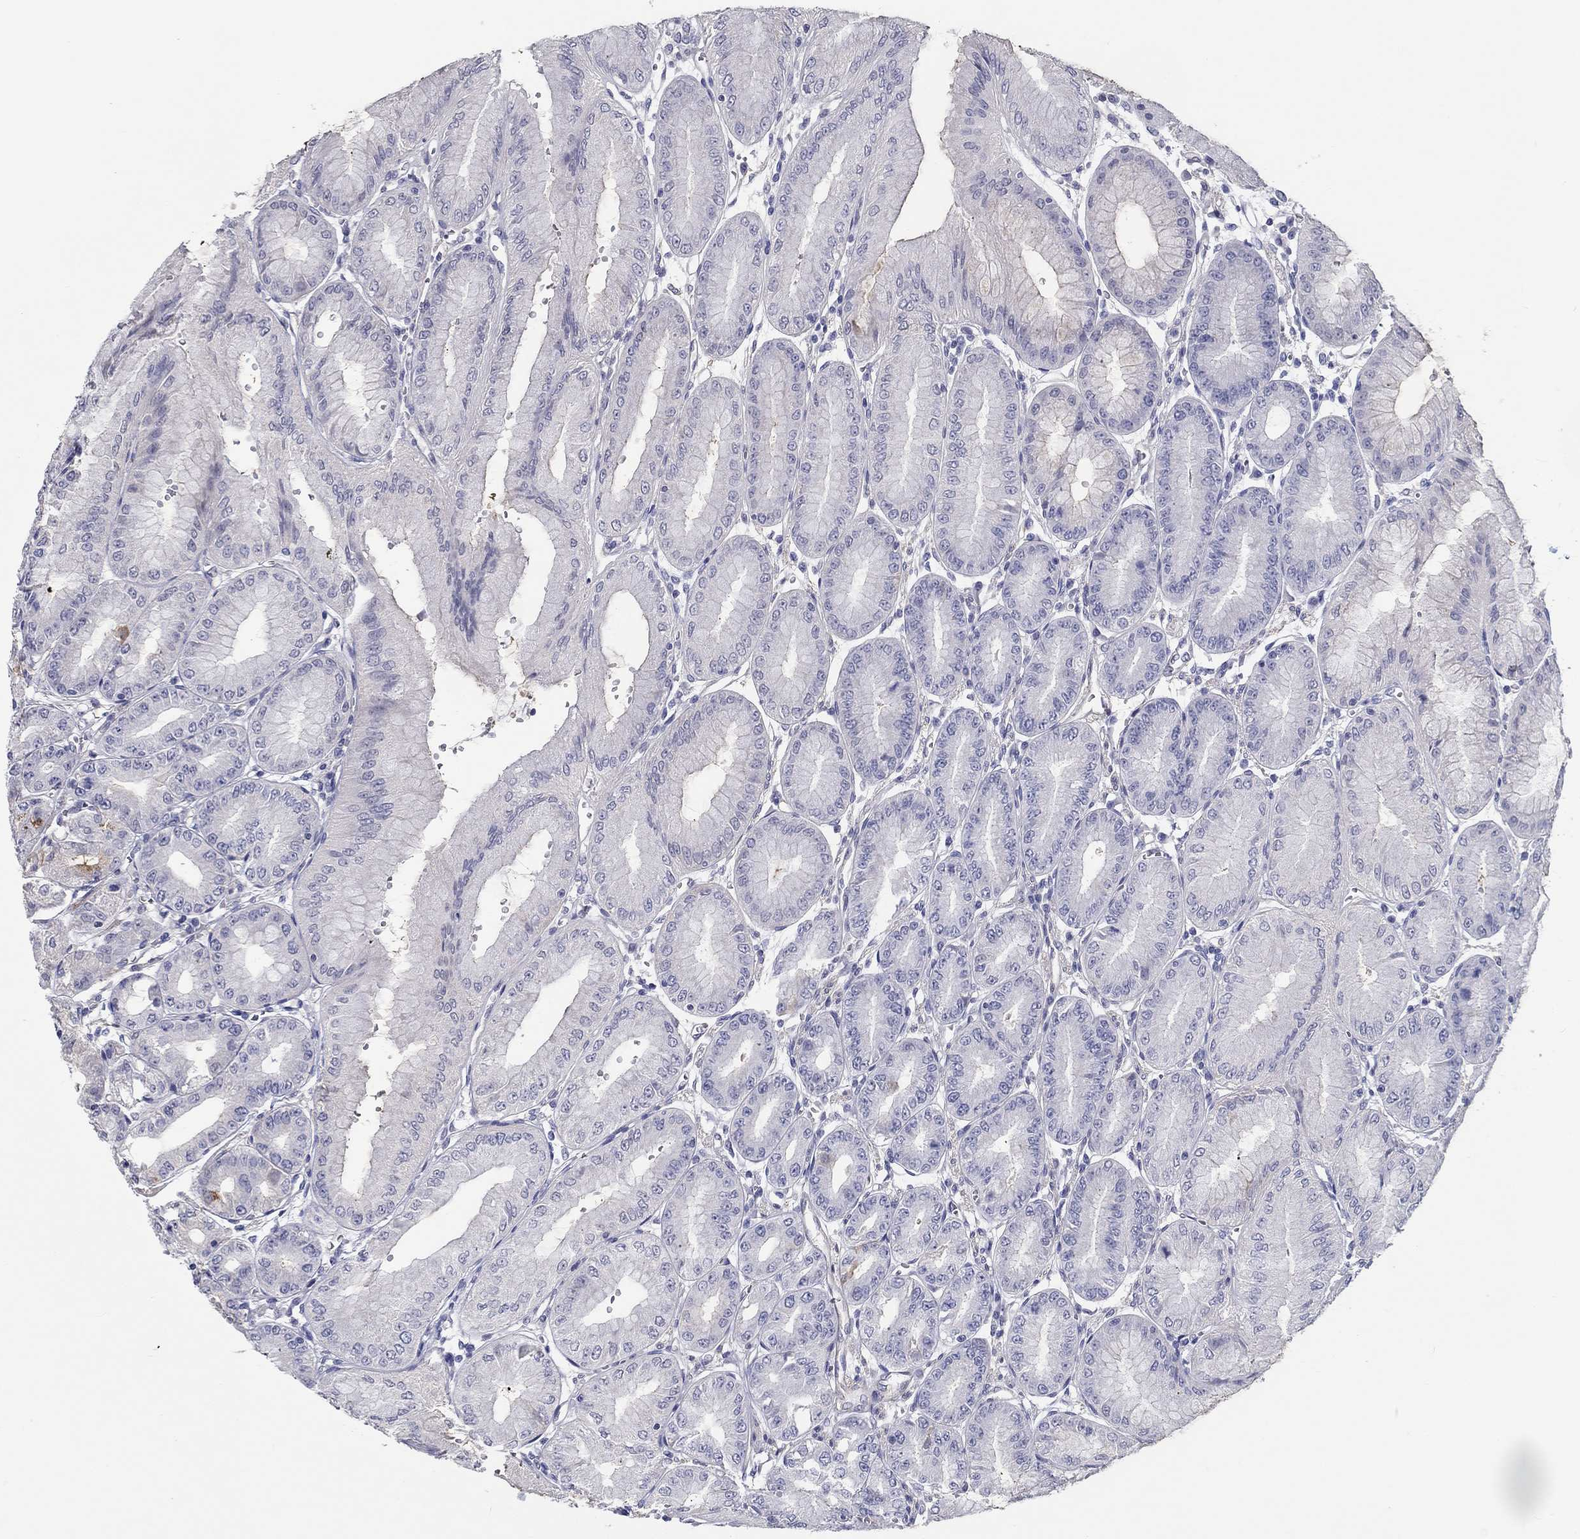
{"staining": {"intensity": "moderate", "quantity": "<25%", "location": "cytoplasmic/membranous"}, "tissue": "stomach", "cell_type": "Glandular cells", "image_type": "normal", "snomed": [{"axis": "morphology", "description": "Normal tissue, NOS"}, {"axis": "topography", "description": "Stomach, lower"}], "caption": "The micrograph demonstrates immunohistochemical staining of unremarkable stomach. There is moderate cytoplasmic/membranous expression is present in approximately <25% of glandular cells.", "gene": "CRYGD", "patient": {"sex": "male", "age": 71}}